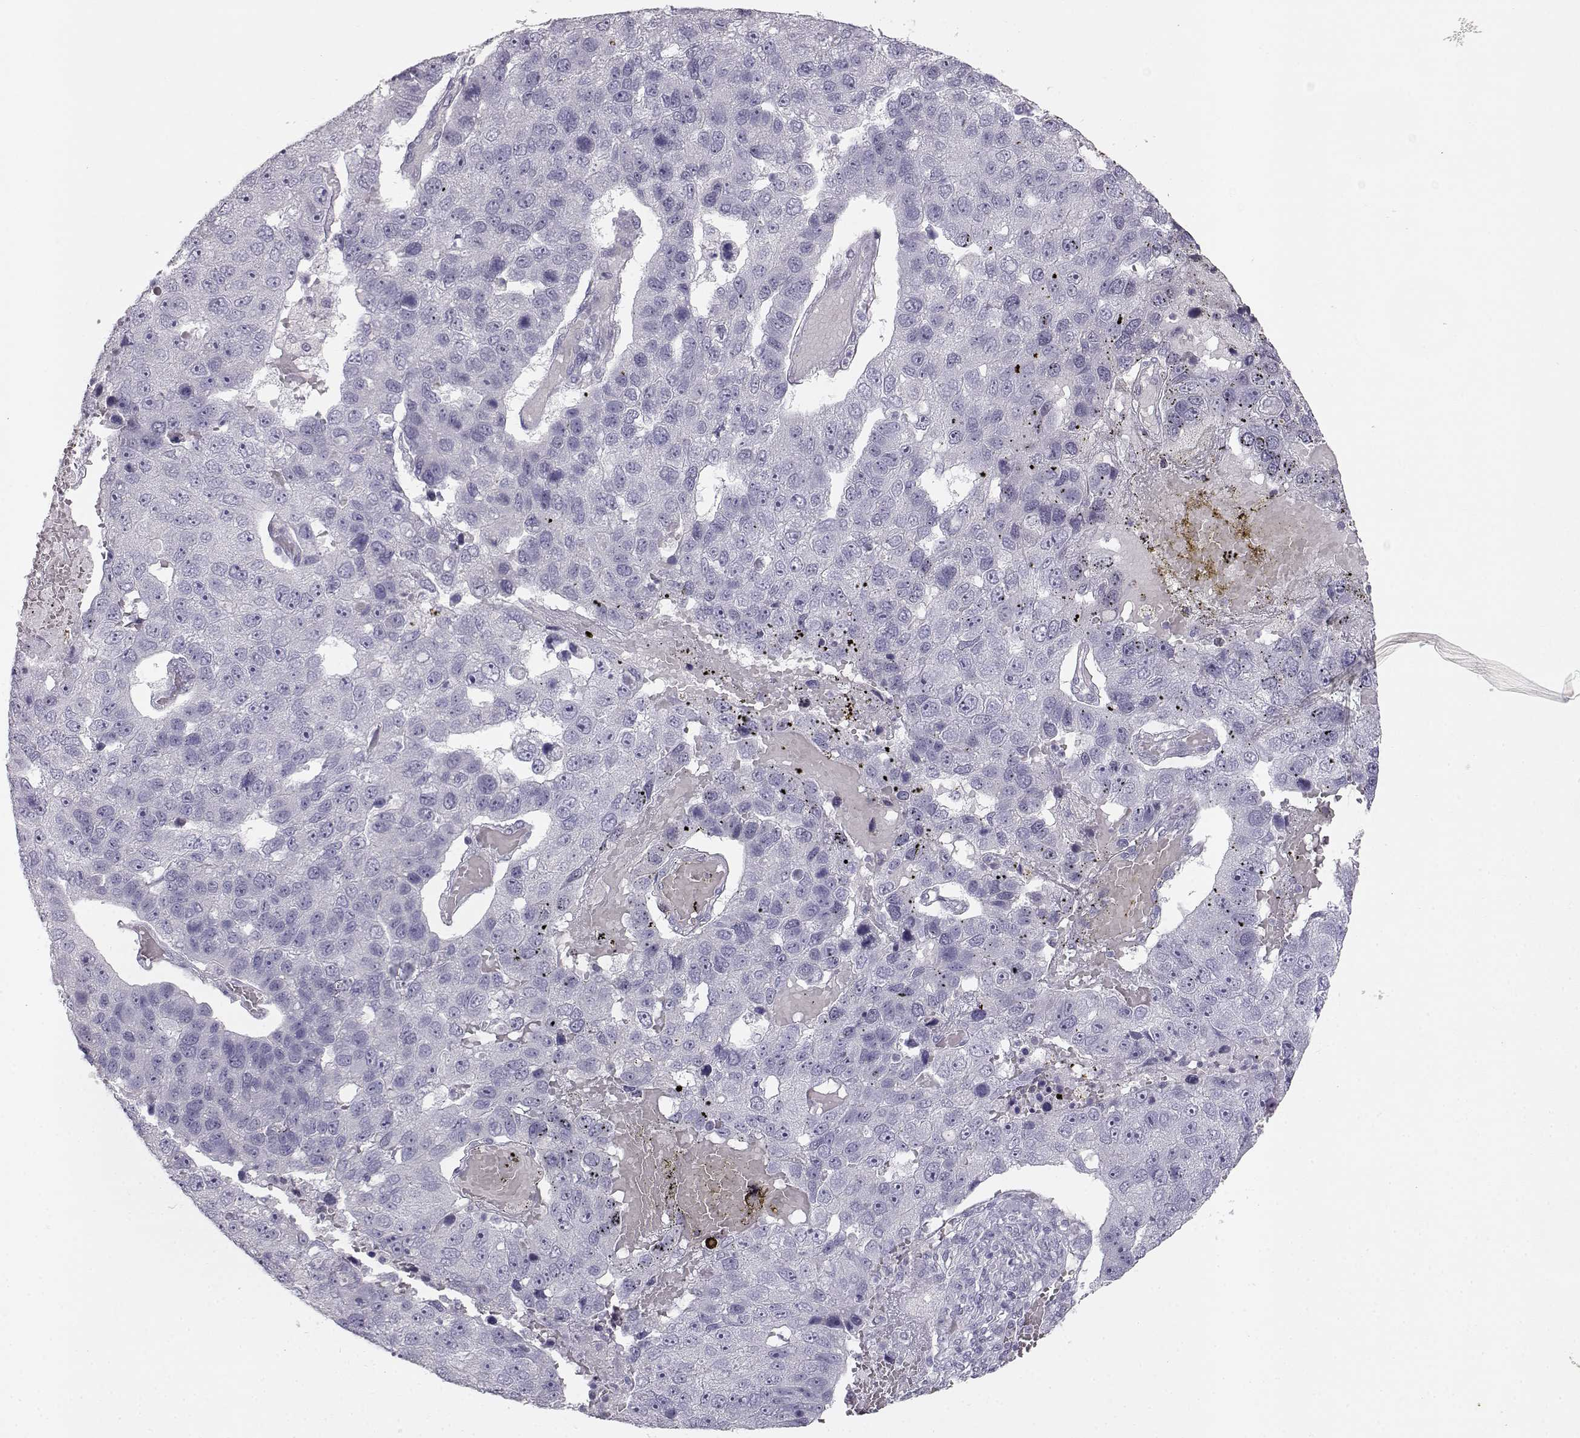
{"staining": {"intensity": "negative", "quantity": "none", "location": "none"}, "tissue": "pancreatic cancer", "cell_type": "Tumor cells", "image_type": "cancer", "snomed": [{"axis": "morphology", "description": "Adenocarcinoma, NOS"}, {"axis": "topography", "description": "Pancreas"}], "caption": "Pancreatic cancer stained for a protein using immunohistochemistry (IHC) reveals no staining tumor cells.", "gene": "MYCBPAP", "patient": {"sex": "female", "age": 61}}